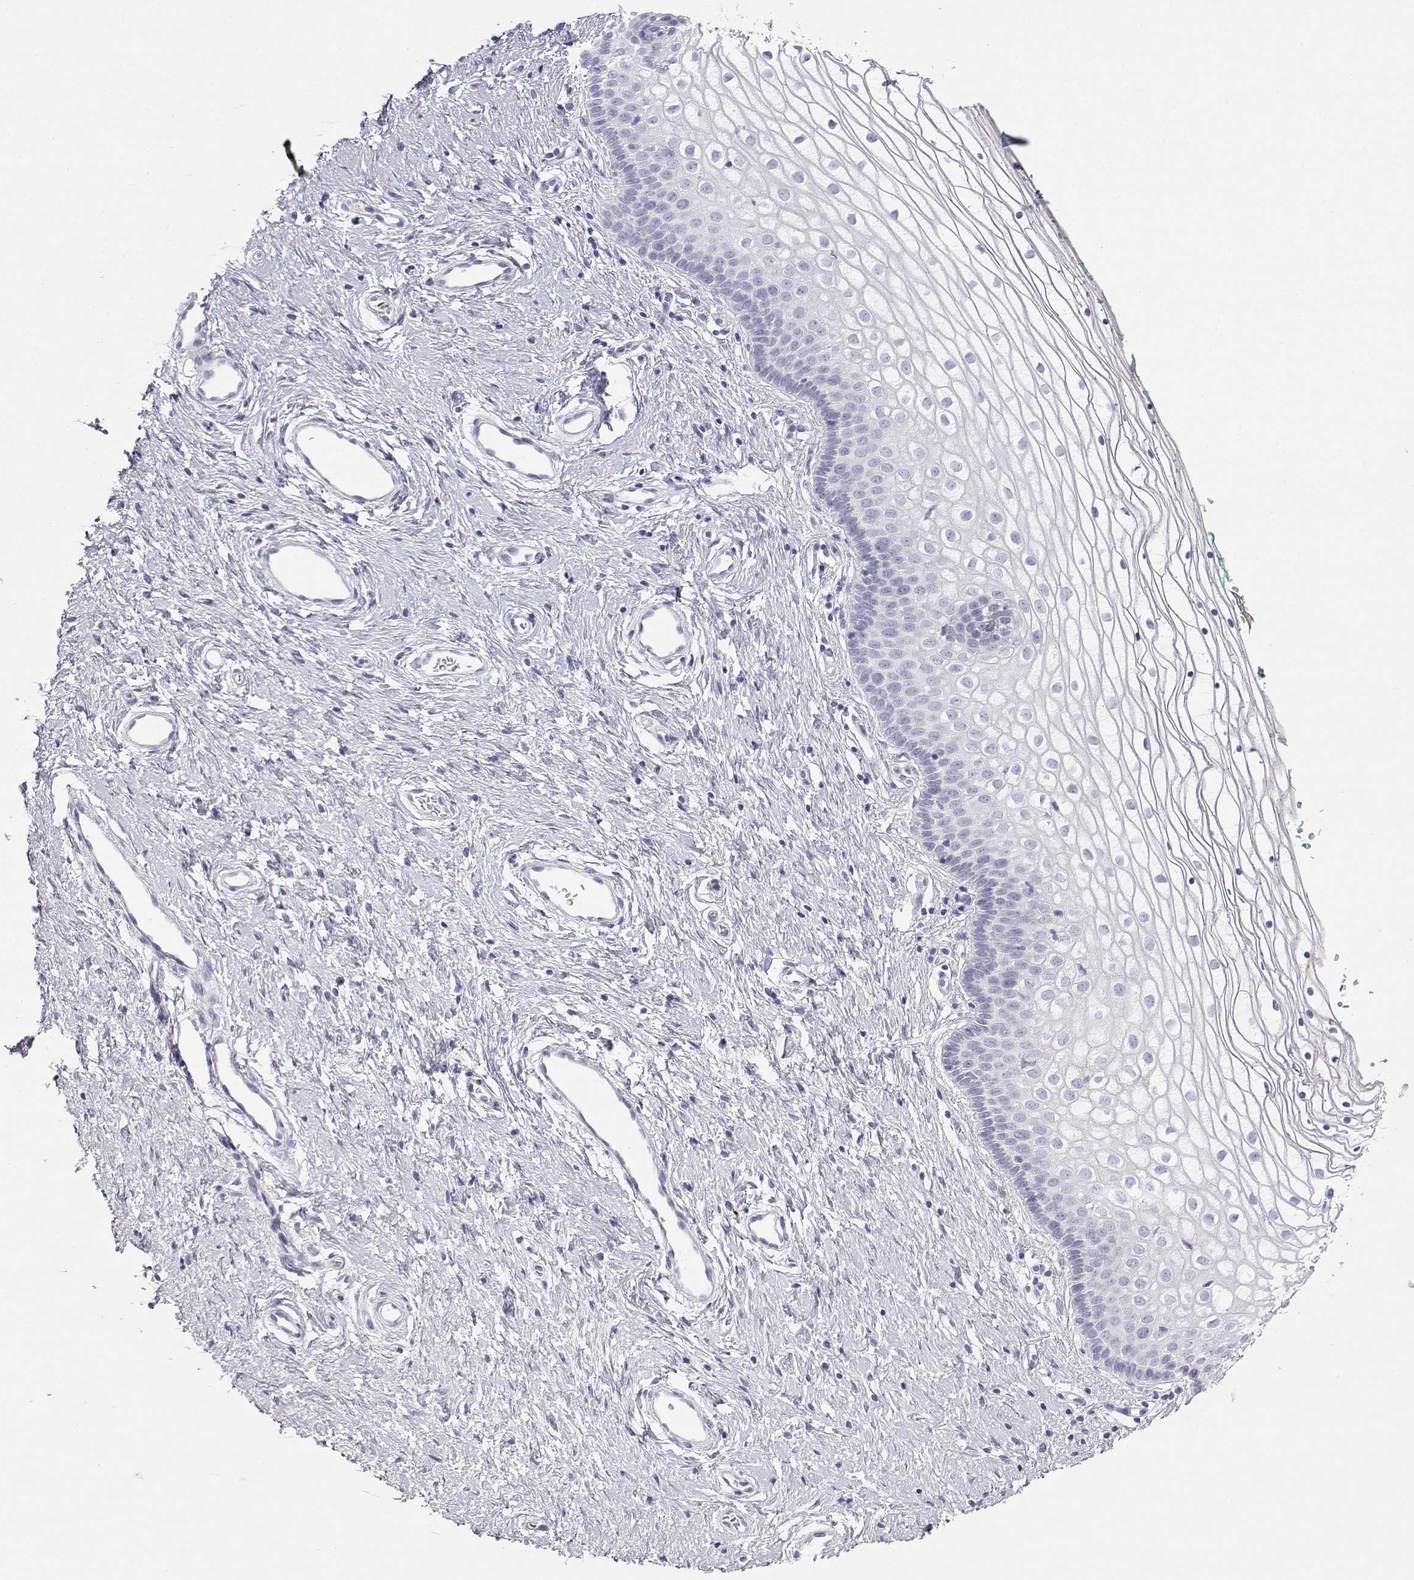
{"staining": {"intensity": "negative", "quantity": "none", "location": "none"}, "tissue": "vagina", "cell_type": "Squamous epithelial cells", "image_type": "normal", "snomed": [{"axis": "morphology", "description": "Normal tissue, NOS"}, {"axis": "topography", "description": "Vagina"}], "caption": "High magnification brightfield microscopy of normal vagina stained with DAB (3,3'-diaminobenzidine) (brown) and counterstained with hematoxylin (blue): squamous epithelial cells show no significant expression. Brightfield microscopy of immunohistochemistry stained with DAB (3,3'-diaminobenzidine) (brown) and hematoxylin (blue), captured at high magnification.", "gene": "GPR174", "patient": {"sex": "female", "age": 36}}